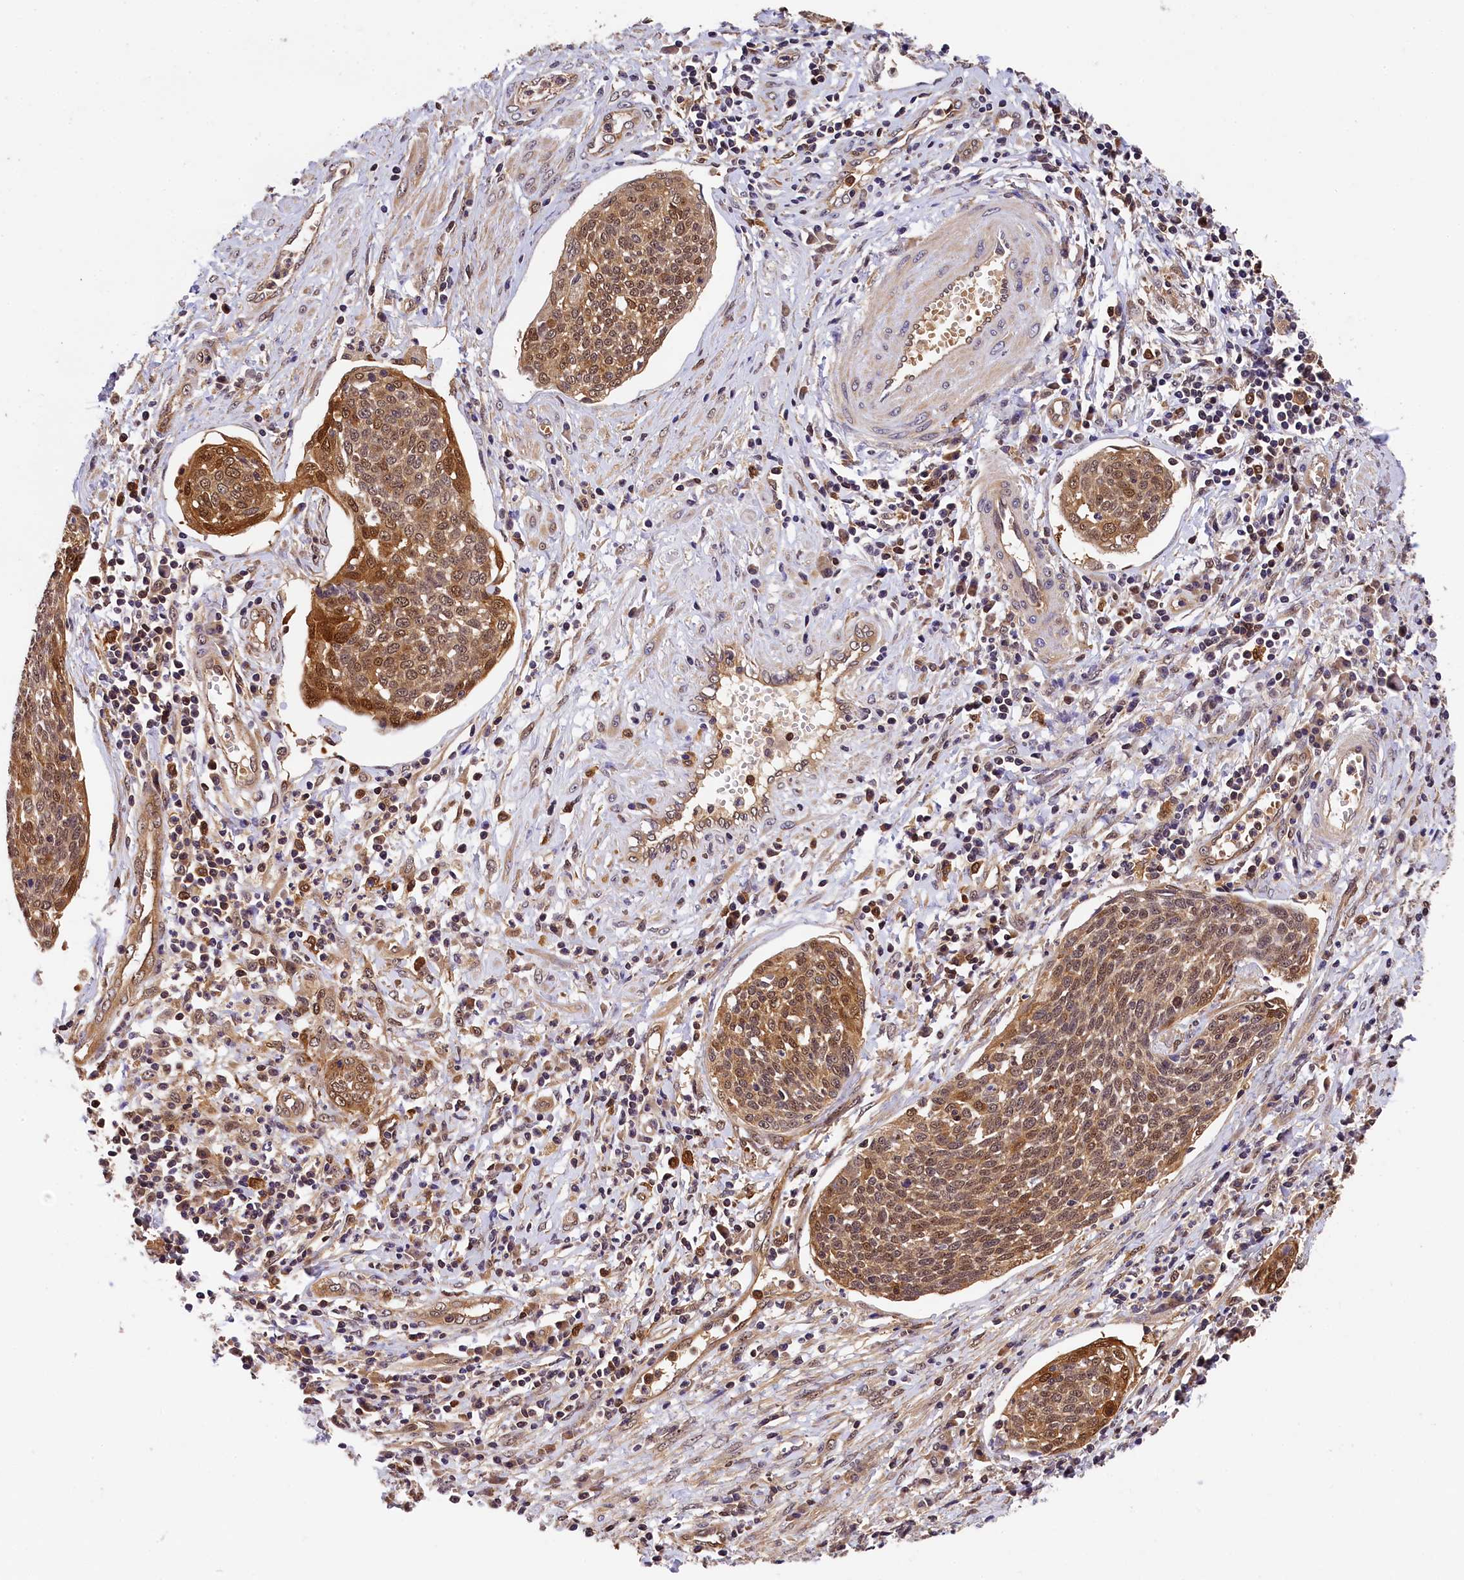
{"staining": {"intensity": "moderate", "quantity": ">75%", "location": "cytoplasmic/membranous,nuclear"}, "tissue": "cervical cancer", "cell_type": "Tumor cells", "image_type": "cancer", "snomed": [{"axis": "morphology", "description": "Squamous cell carcinoma, NOS"}, {"axis": "topography", "description": "Cervix"}], "caption": "Cervical cancer tissue exhibits moderate cytoplasmic/membranous and nuclear staining in about >75% of tumor cells", "gene": "EIF6", "patient": {"sex": "female", "age": 34}}